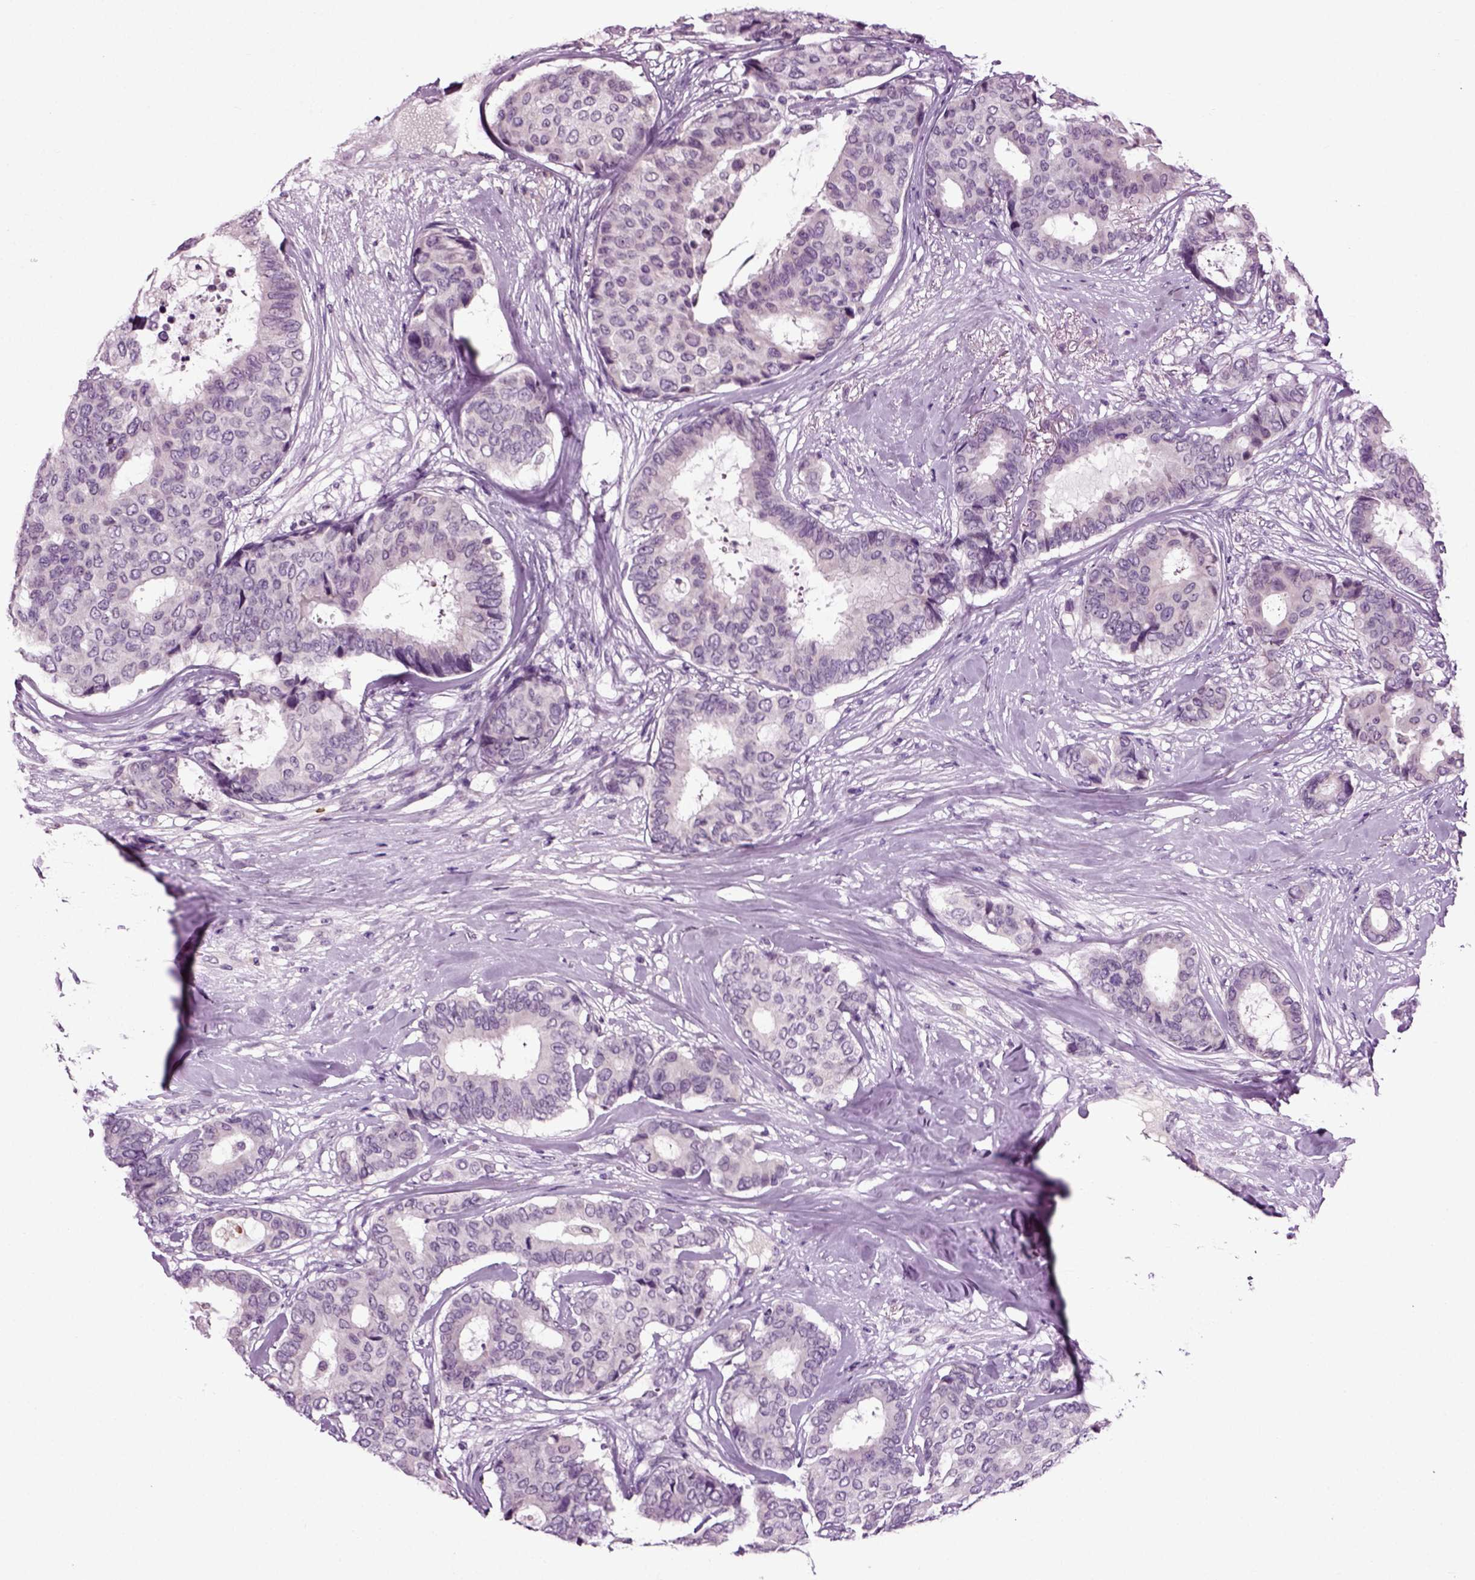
{"staining": {"intensity": "negative", "quantity": "none", "location": "none"}, "tissue": "breast cancer", "cell_type": "Tumor cells", "image_type": "cancer", "snomed": [{"axis": "morphology", "description": "Duct carcinoma"}, {"axis": "topography", "description": "Breast"}], "caption": "DAB (3,3'-diaminobenzidine) immunohistochemical staining of human breast cancer displays no significant expression in tumor cells.", "gene": "SPATA17", "patient": {"sex": "female", "age": 75}}